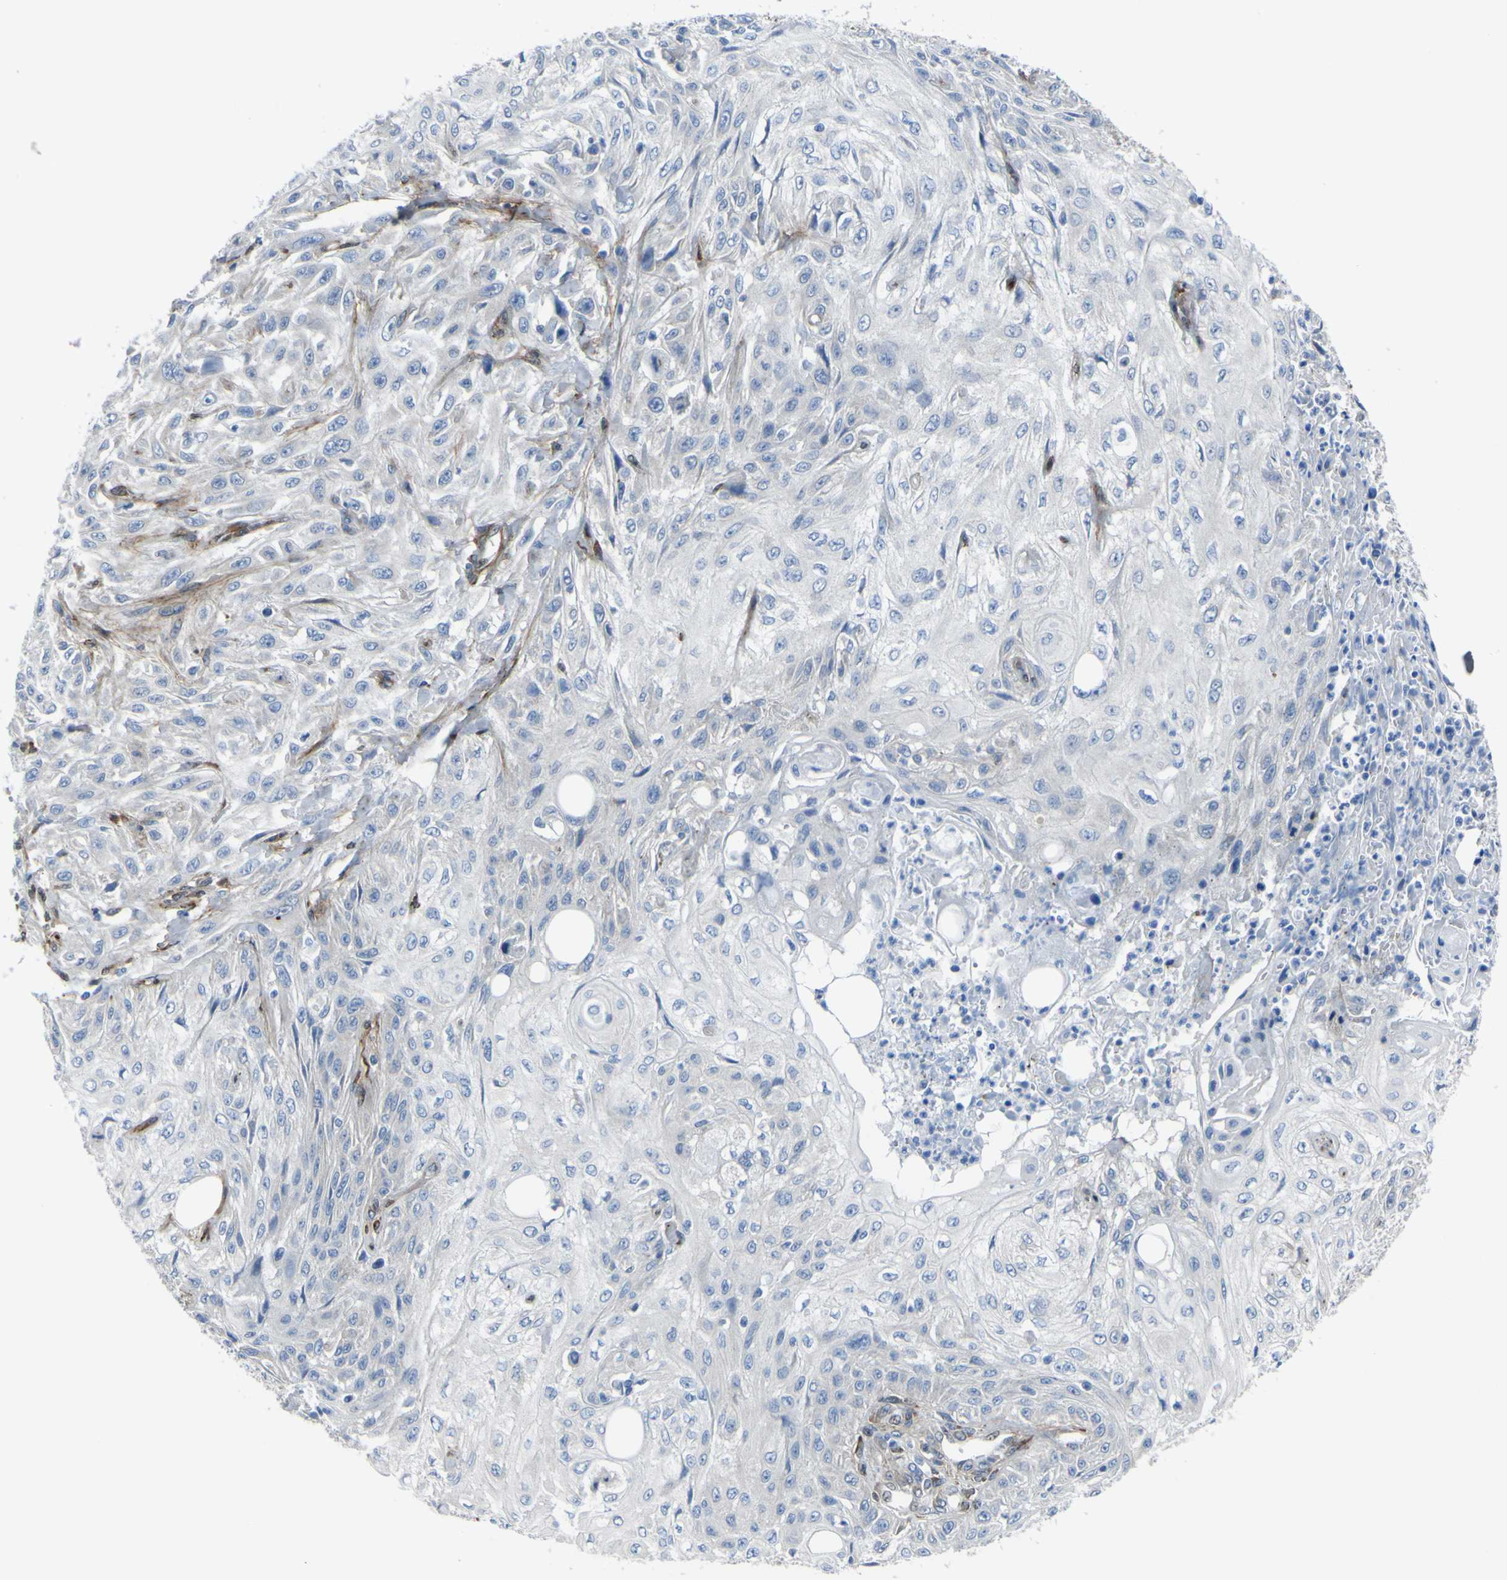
{"staining": {"intensity": "negative", "quantity": "none", "location": "none"}, "tissue": "skin cancer", "cell_type": "Tumor cells", "image_type": "cancer", "snomed": [{"axis": "morphology", "description": "Squamous cell carcinoma, NOS"}, {"axis": "topography", "description": "Skin"}], "caption": "There is no significant positivity in tumor cells of skin cancer.", "gene": "LRRN1", "patient": {"sex": "male", "age": 75}}